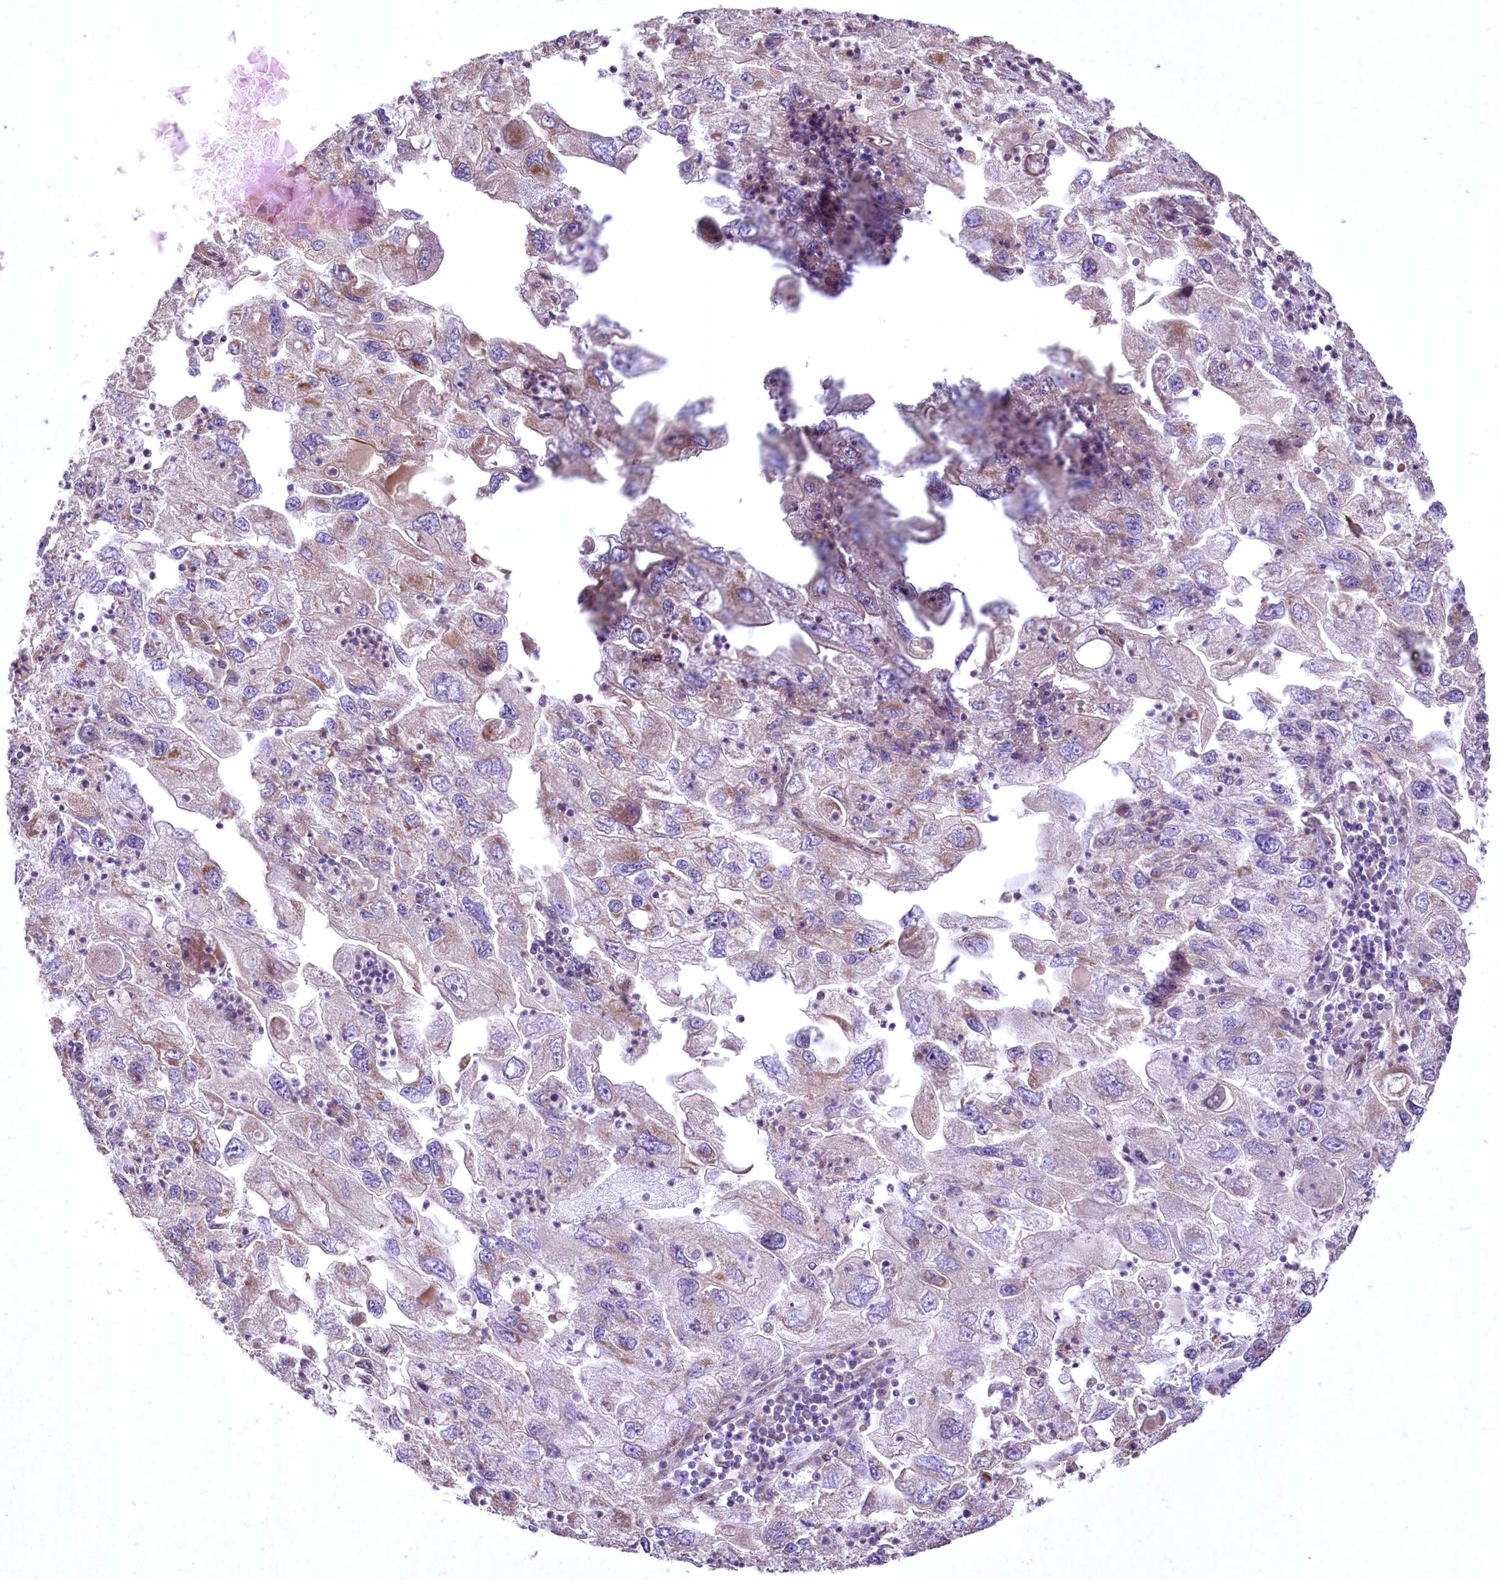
{"staining": {"intensity": "negative", "quantity": "none", "location": "none"}, "tissue": "endometrial cancer", "cell_type": "Tumor cells", "image_type": "cancer", "snomed": [{"axis": "morphology", "description": "Adenocarcinoma, NOS"}, {"axis": "topography", "description": "Endometrium"}], "caption": "Endometrial cancer was stained to show a protein in brown. There is no significant staining in tumor cells.", "gene": "SH3TC1", "patient": {"sex": "female", "age": 49}}